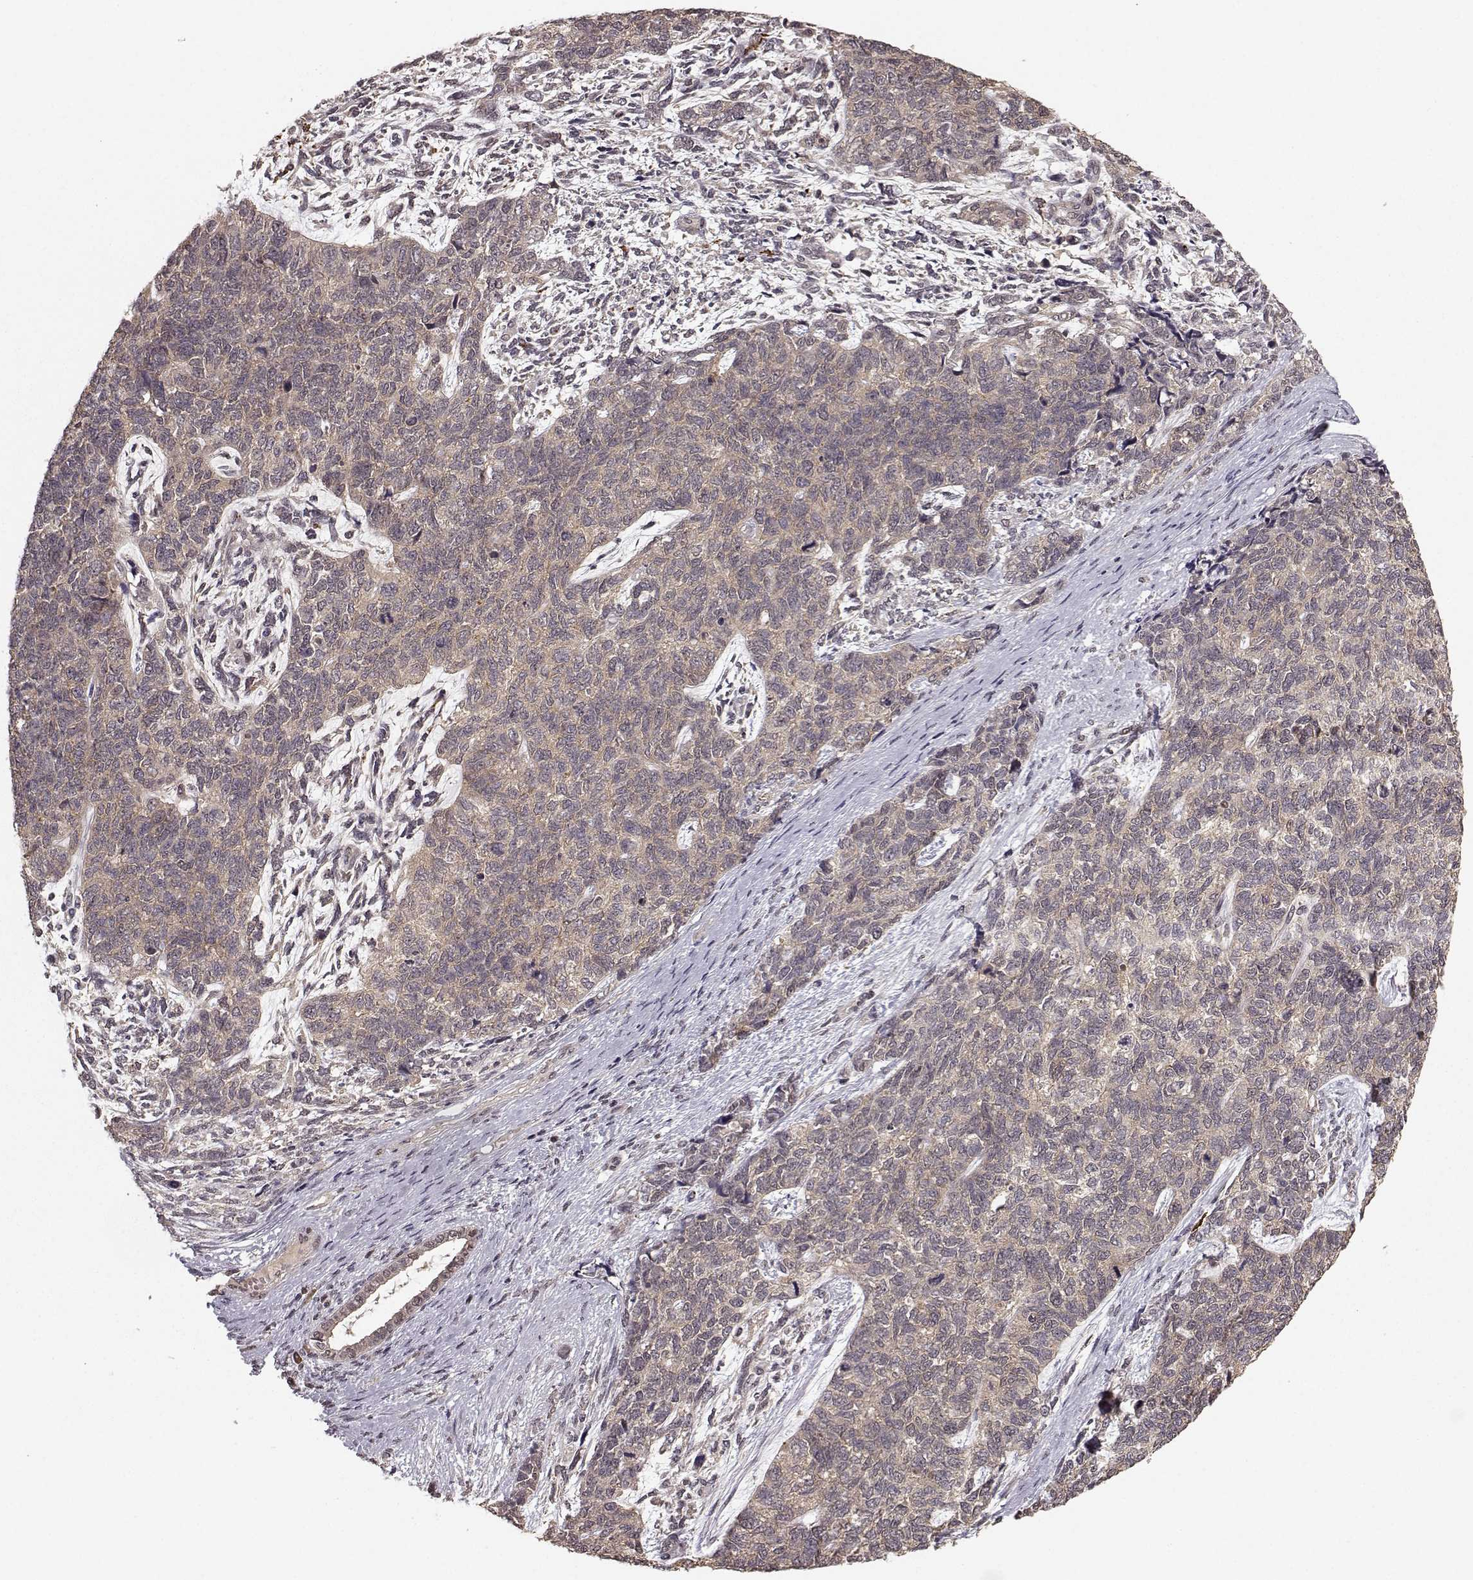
{"staining": {"intensity": "weak", "quantity": ">75%", "location": "cytoplasmic/membranous"}, "tissue": "cervical cancer", "cell_type": "Tumor cells", "image_type": "cancer", "snomed": [{"axis": "morphology", "description": "Squamous cell carcinoma, NOS"}, {"axis": "topography", "description": "Cervix"}], "caption": "Immunohistochemical staining of squamous cell carcinoma (cervical) shows low levels of weak cytoplasmic/membranous protein expression in about >75% of tumor cells. Immunohistochemistry stains the protein in brown and the nuclei are stained blue.", "gene": "PLEKHG3", "patient": {"sex": "female", "age": 63}}